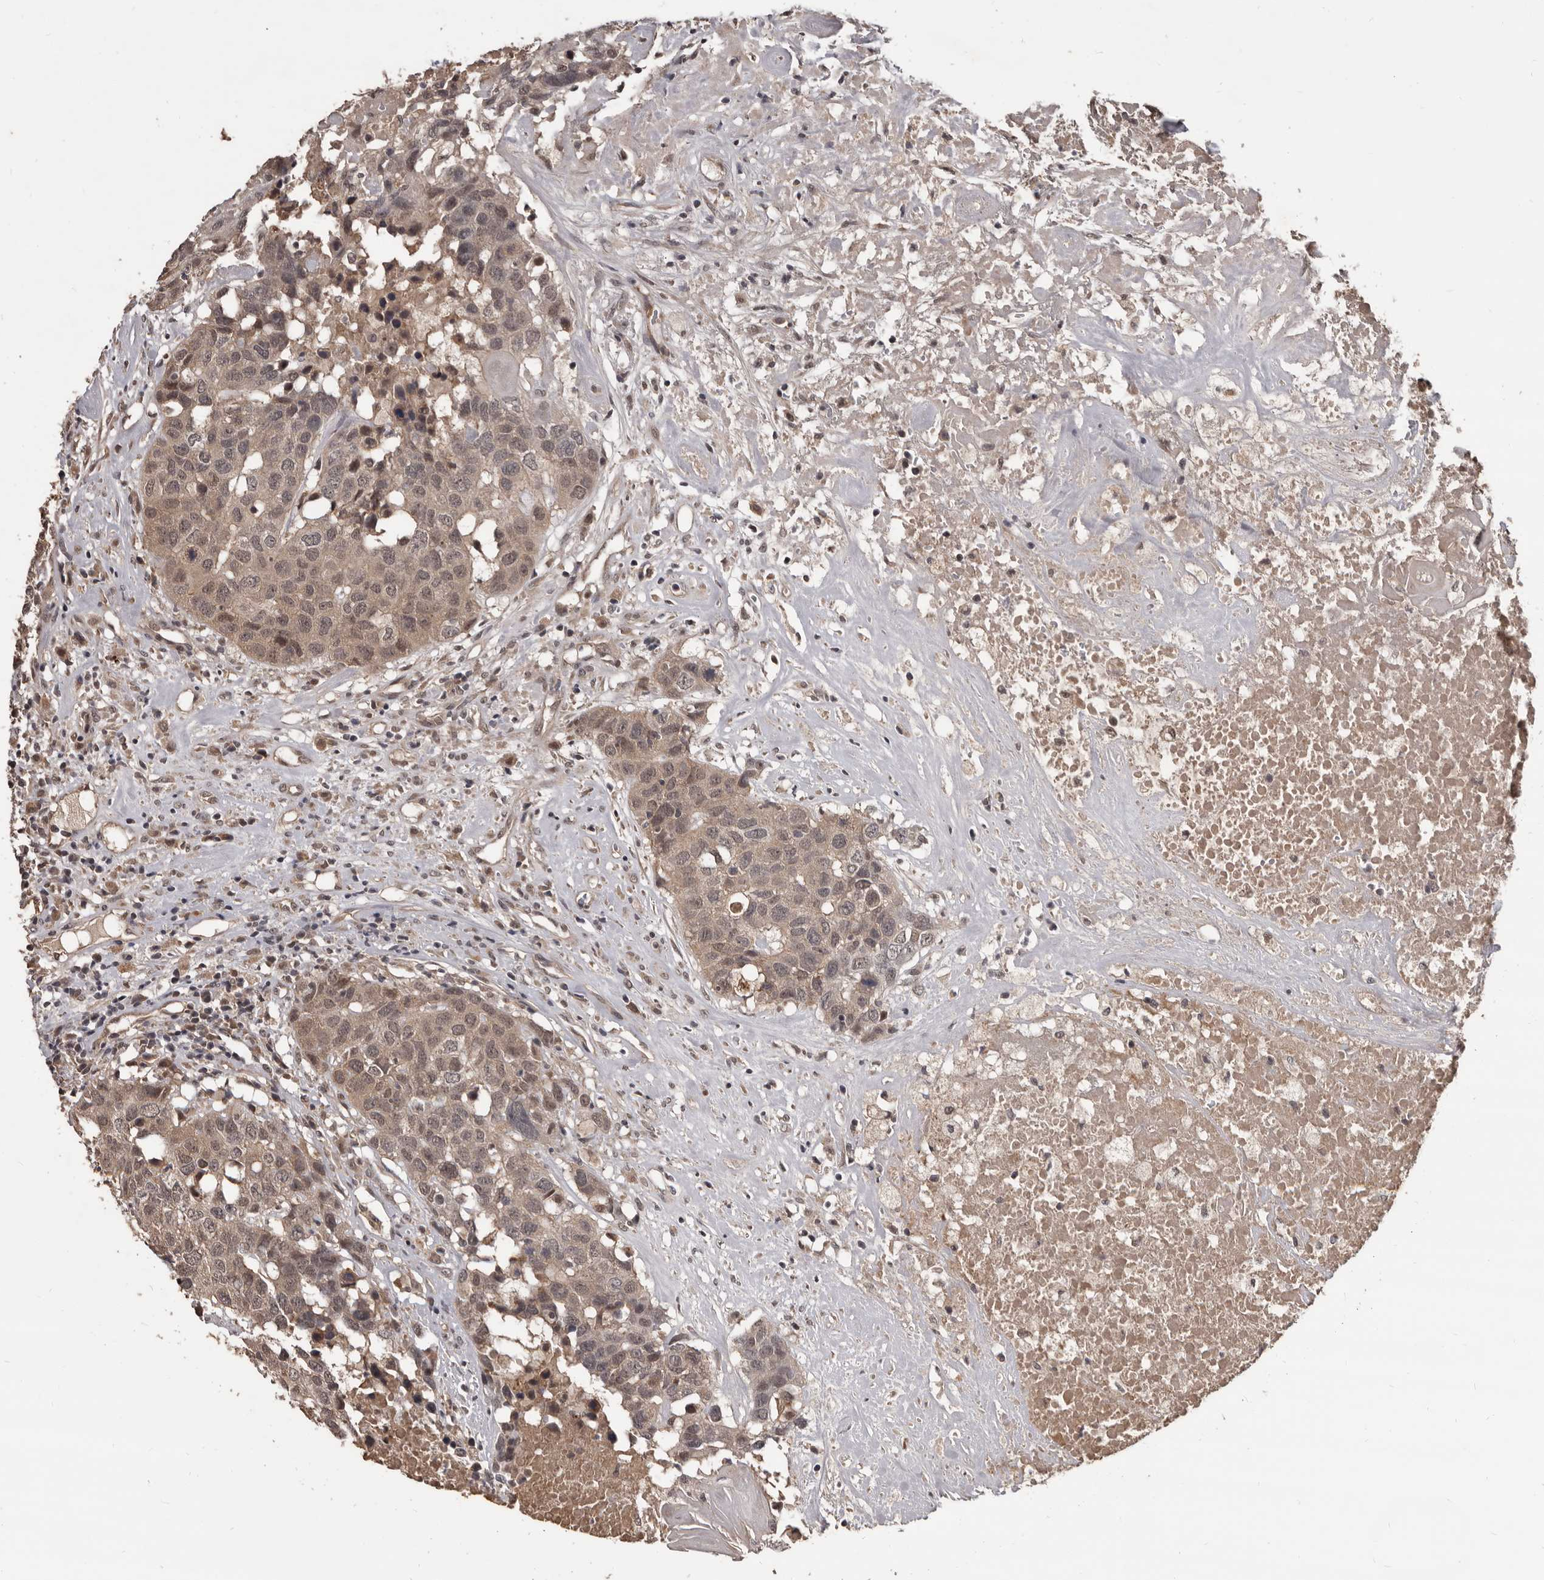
{"staining": {"intensity": "weak", "quantity": ">75%", "location": "nuclear"}, "tissue": "head and neck cancer", "cell_type": "Tumor cells", "image_type": "cancer", "snomed": [{"axis": "morphology", "description": "Squamous cell carcinoma, NOS"}, {"axis": "topography", "description": "Head-Neck"}], "caption": "High-magnification brightfield microscopy of head and neck squamous cell carcinoma stained with DAB (brown) and counterstained with hematoxylin (blue). tumor cells exhibit weak nuclear positivity is seen in about>75% of cells.", "gene": "AHR", "patient": {"sex": "male", "age": 66}}